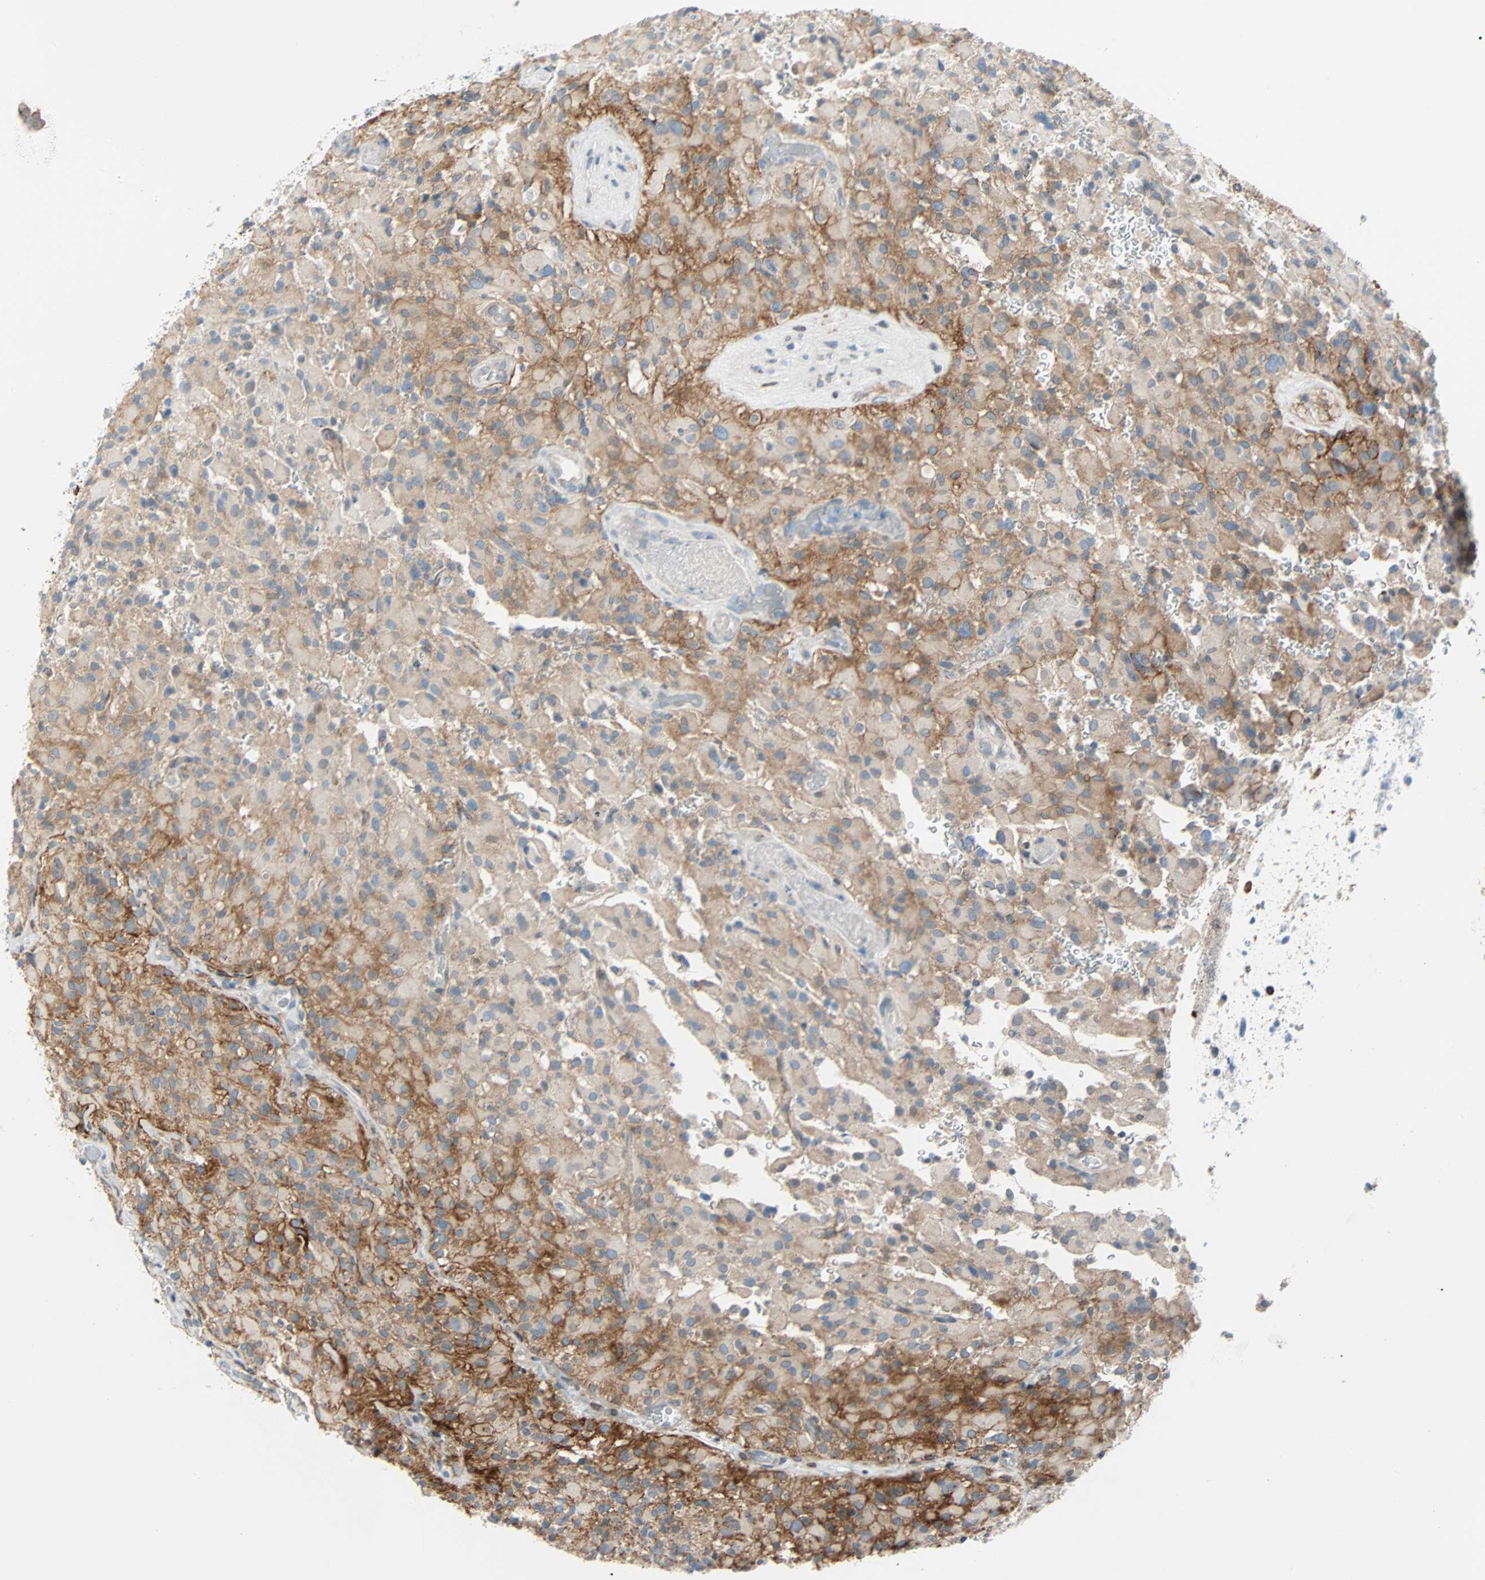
{"staining": {"intensity": "weak", "quantity": "25%-75%", "location": "cytoplasmic/membranous"}, "tissue": "glioma", "cell_type": "Tumor cells", "image_type": "cancer", "snomed": [{"axis": "morphology", "description": "Glioma, malignant, High grade"}, {"axis": "topography", "description": "Brain"}], "caption": "Tumor cells display weak cytoplasmic/membranous expression in about 25%-75% of cells in malignant high-grade glioma.", "gene": "PDPN", "patient": {"sex": "male", "age": 71}}